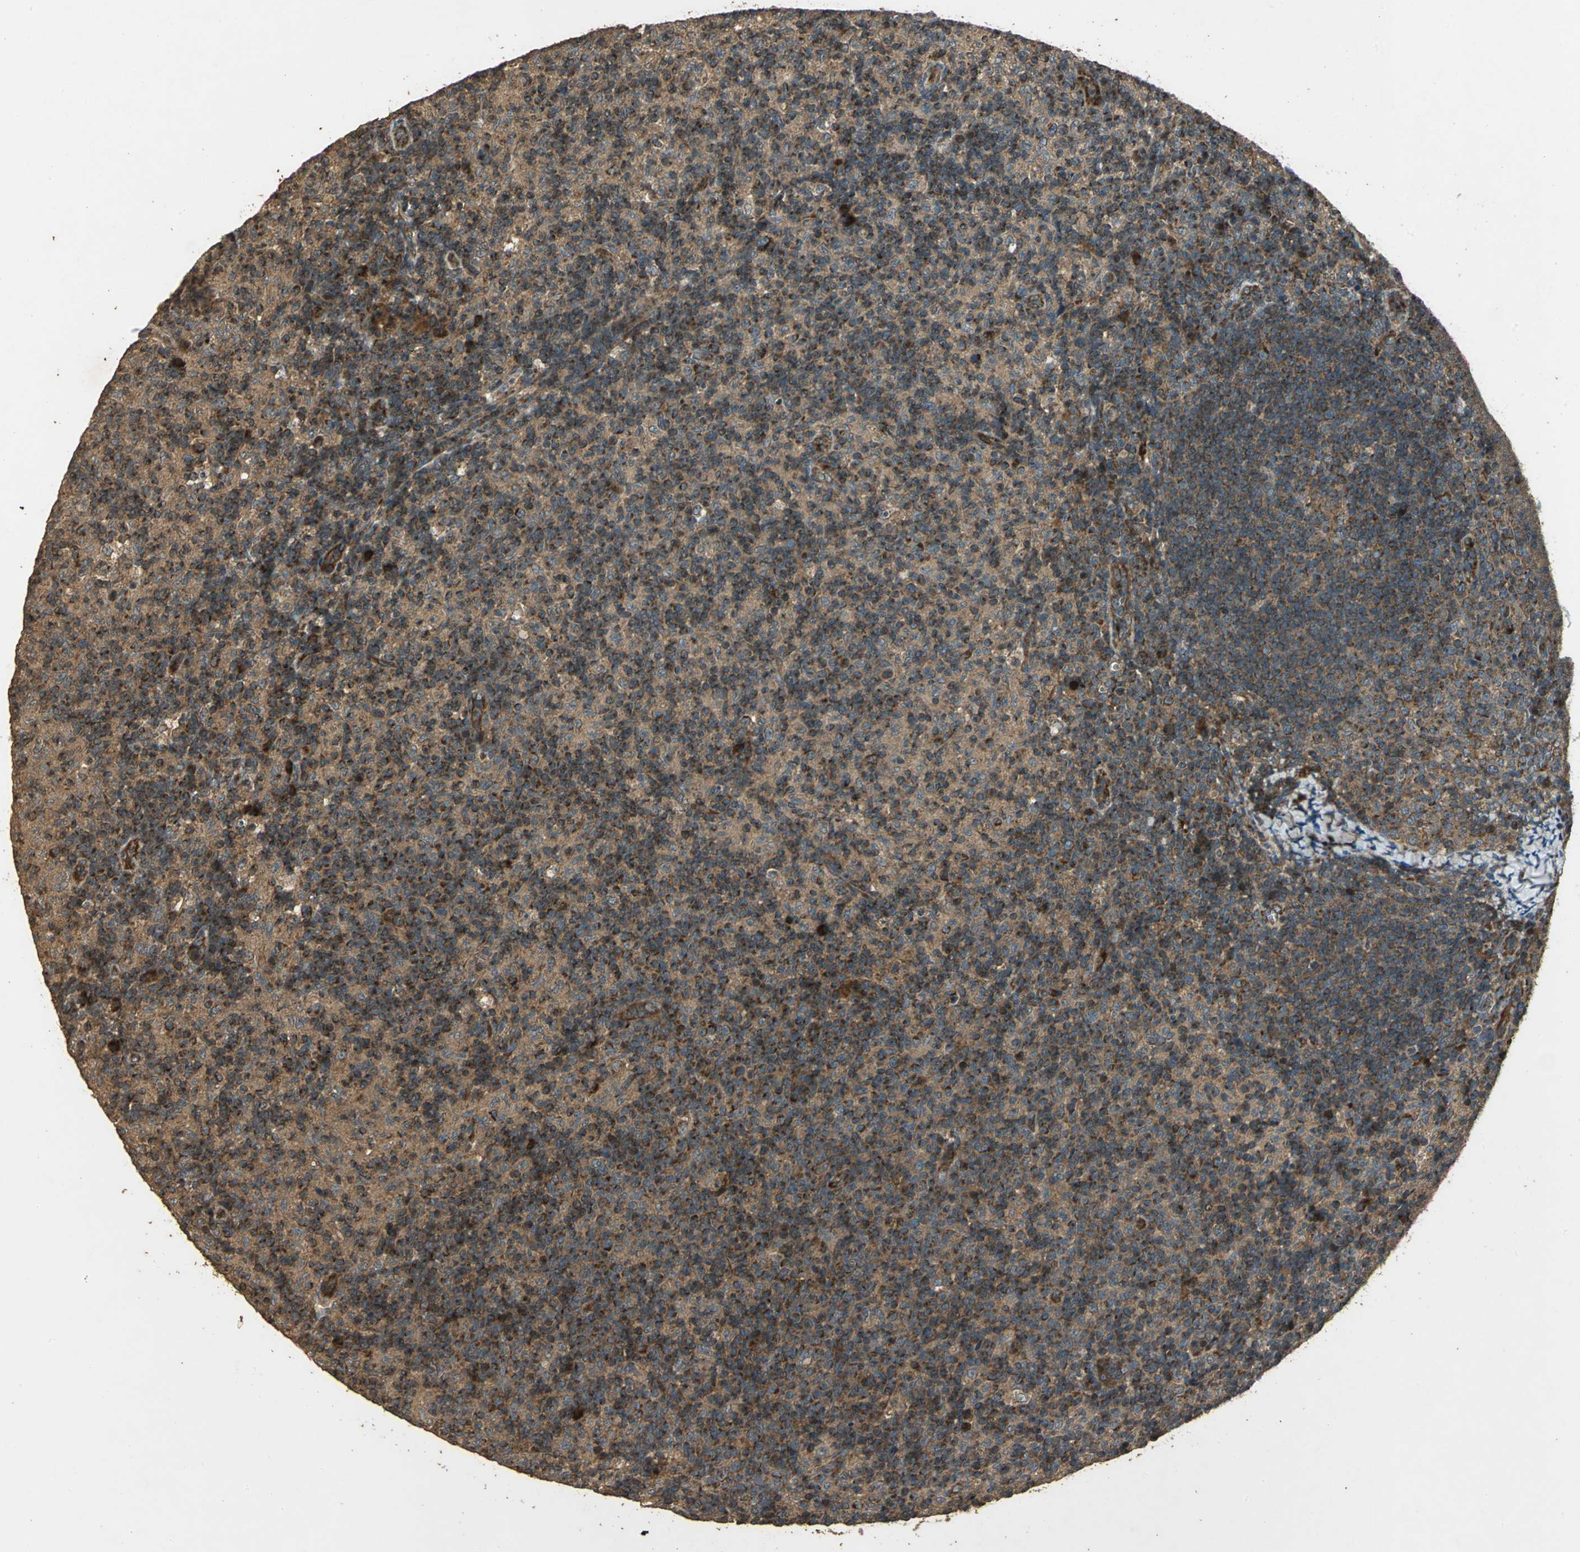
{"staining": {"intensity": "strong", "quantity": ">75%", "location": "cytoplasmic/membranous"}, "tissue": "lymph node", "cell_type": "Germinal center cells", "image_type": "normal", "snomed": [{"axis": "morphology", "description": "Normal tissue, NOS"}, {"axis": "morphology", "description": "Inflammation, NOS"}, {"axis": "topography", "description": "Lymph node"}], "caption": "Lymph node stained with immunohistochemistry displays strong cytoplasmic/membranous positivity in approximately >75% of germinal center cells. The staining was performed using DAB to visualize the protein expression in brown, while the nuclei were stained in blue with hematoxylin (Magnification: 20x).", "gene": "KANK1", "patient": {"sex": "male", "age": 55}}